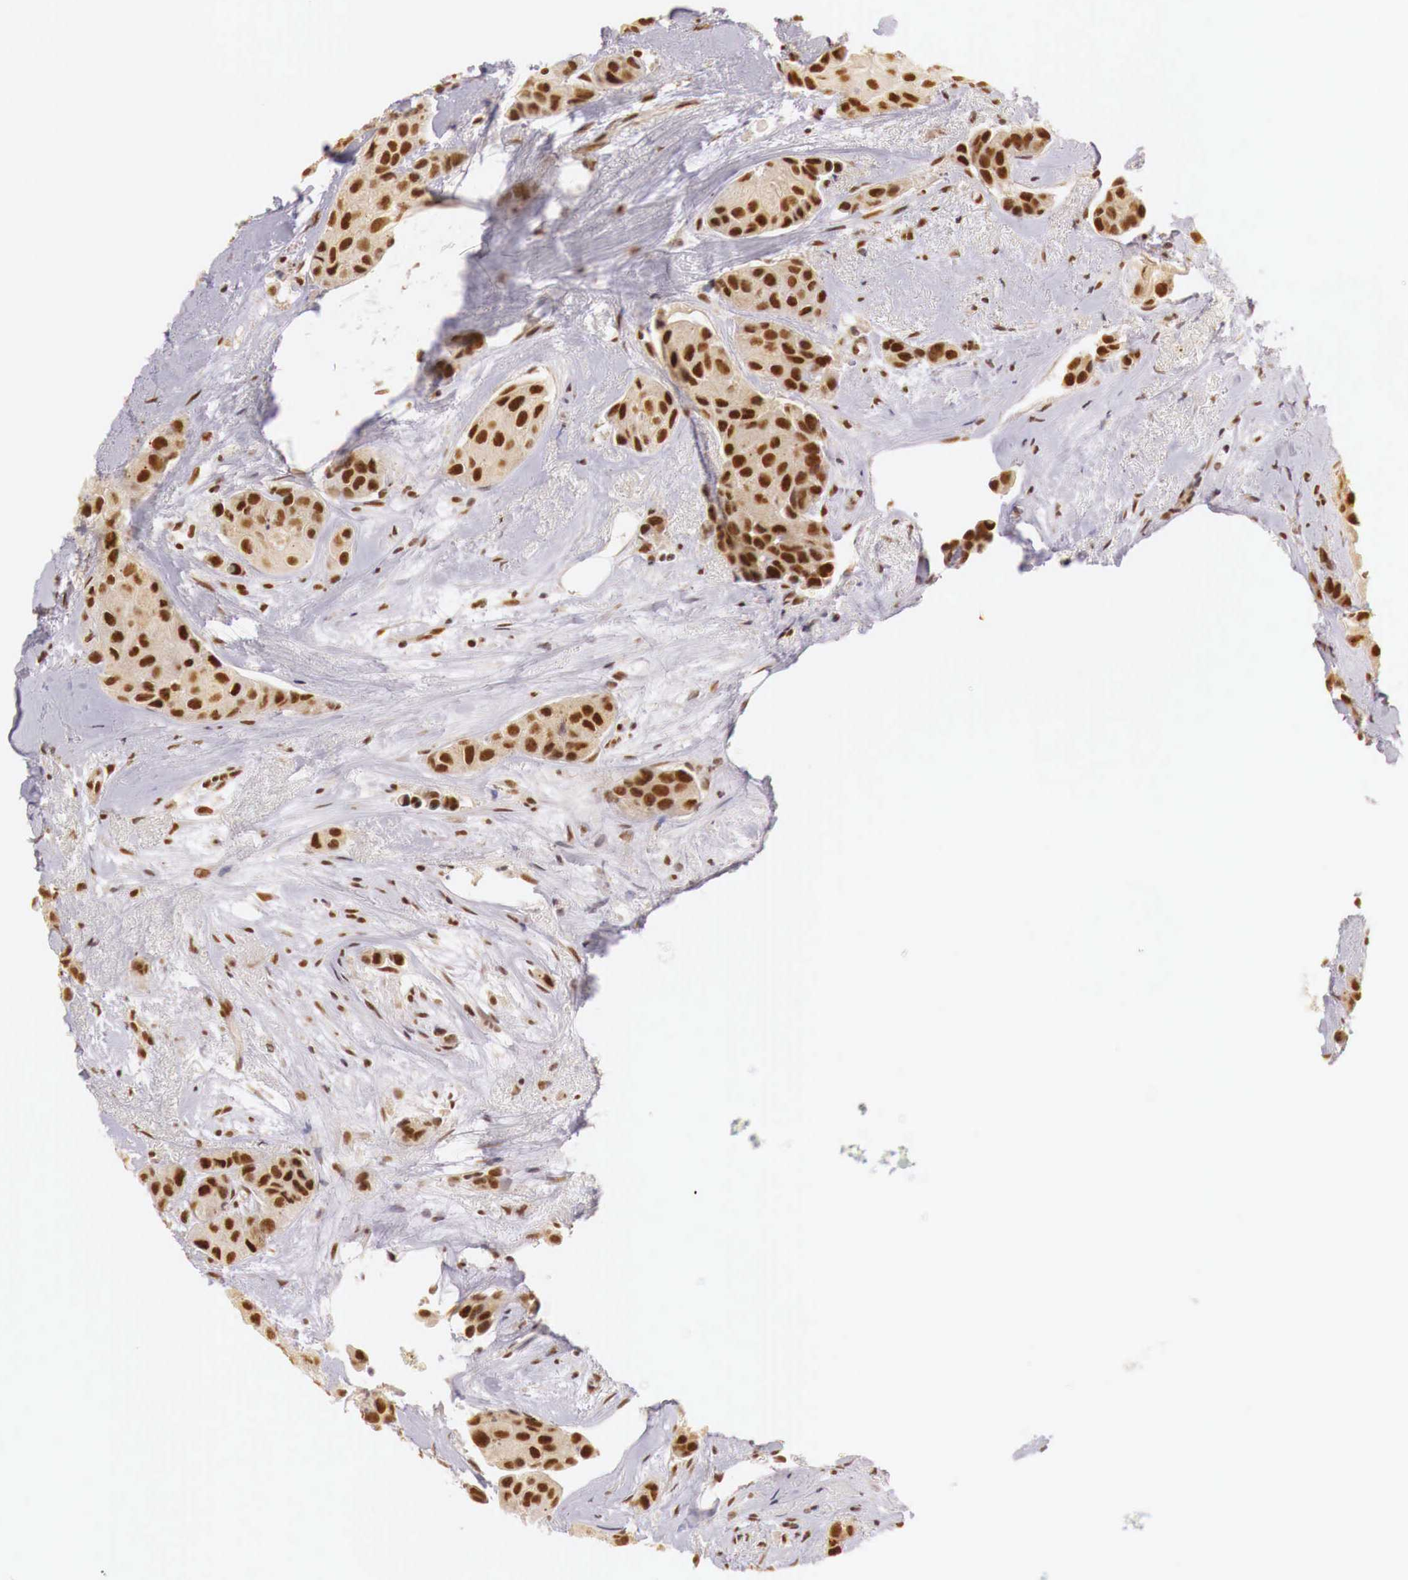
{"staining": {"intensity": "strong", "quantity": ">75%", "location": "cytoplasmic/membranous,nuclear"}, "tissue": "breast cancer", "cell_type": "Tumor cells", "image_type": "cancer", "snomed": [{"axis": "morphology", "description": "Duct carcinoma"}, {"axis": "topography", "description": "Breast"}], "caption": "An immunohistochemistry (IHC) image of tumor tissue is shown. Protein staining in brown shows strong cytoplasmic/membranous and nuclear positivity in breast cancer (intraductal carcinoma) within tumor cells.", "gene": "GPKOW", "patient": {"sex": "female", "age": 68}}